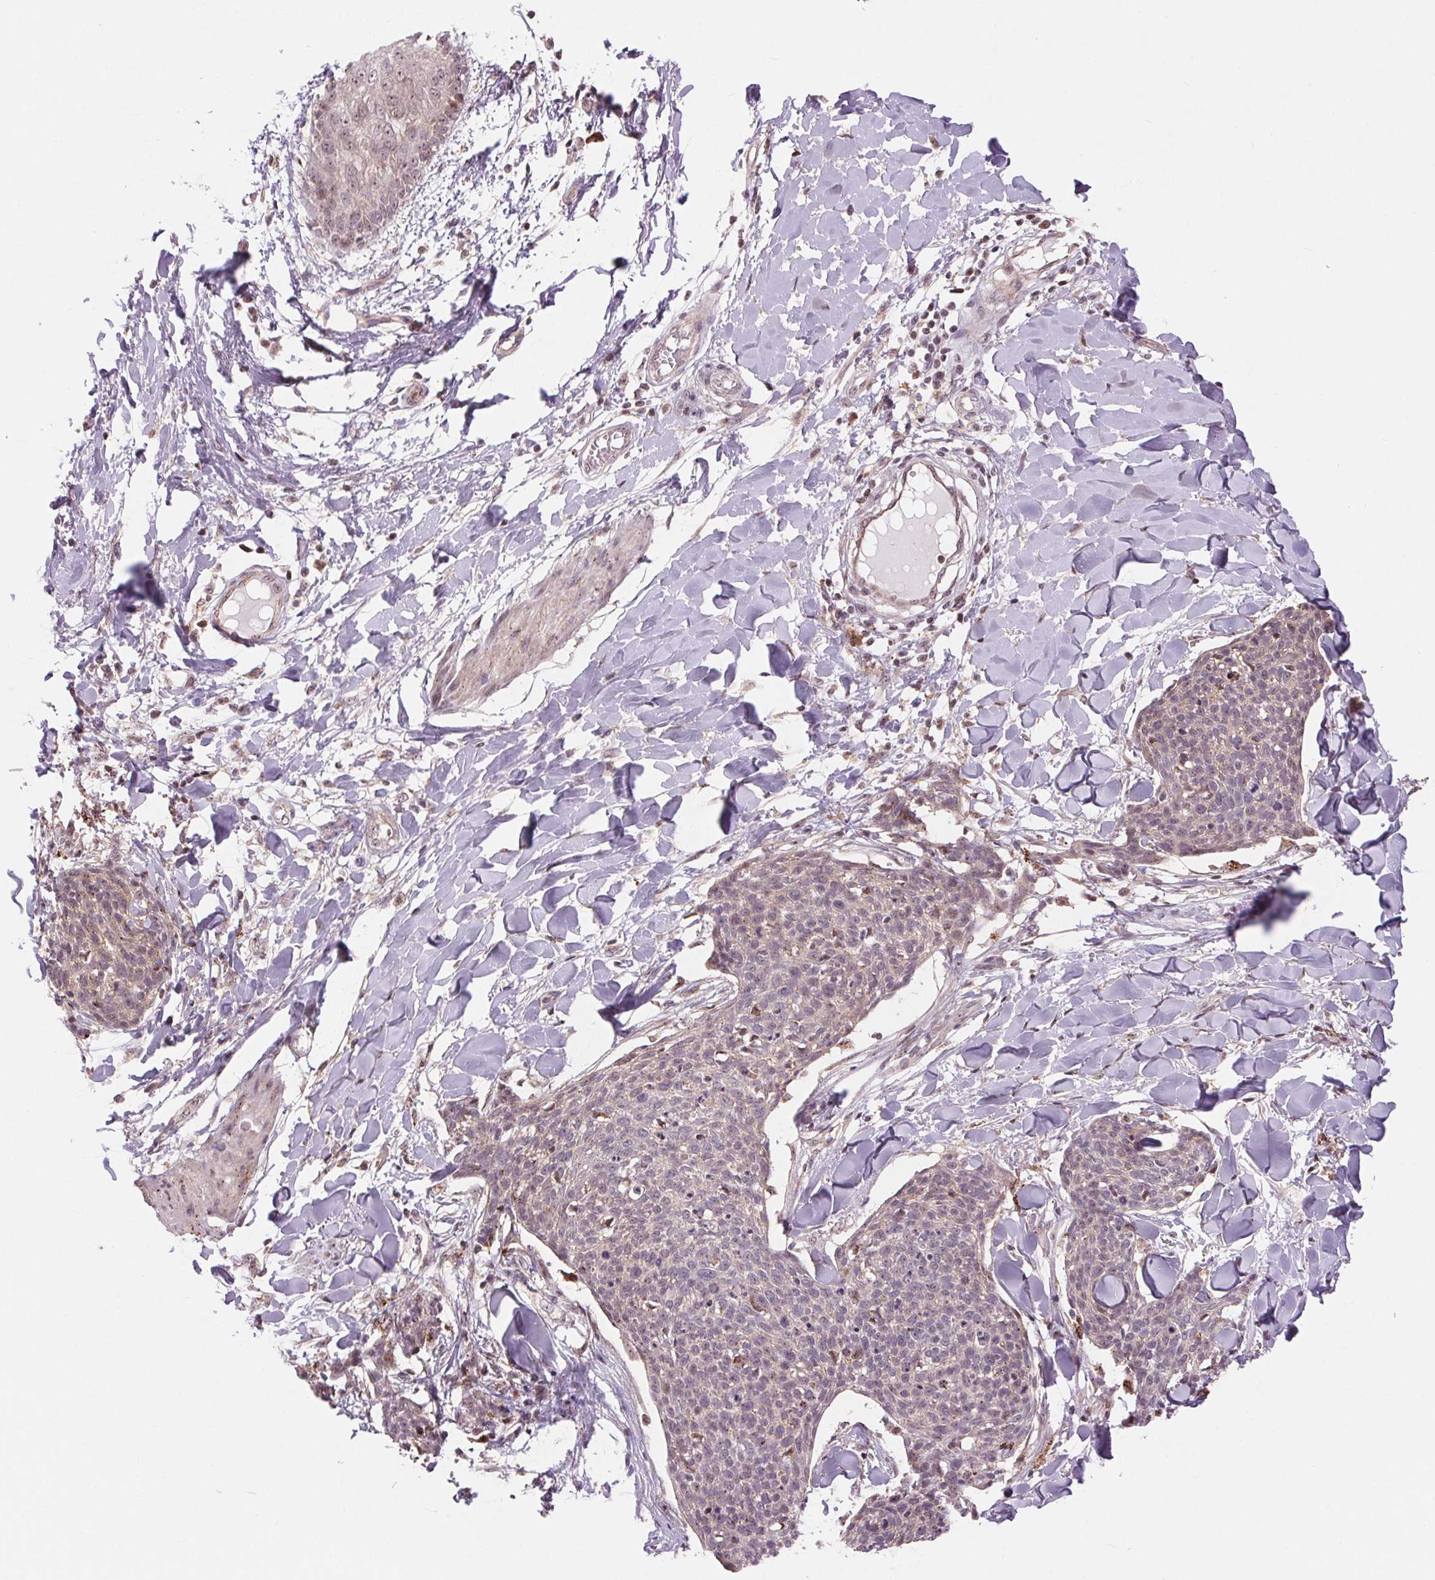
{"staining": {"intensity": "negative", "quantity": "none", "location": "none"}, "tissue": "skin cancer", "cell_type": "Tumor cells", "image_type": "cancer", "snomed": [{"axis": "morphology", "description": "Squamous cell carcinoma, NOS"}, {"axis": "topography", "description": "Skin"}, {"axis": "topography", "description": "Vulva"}], "caption": "An image of human squamous cell carcinoma (skin) is negative for staining in tumor cells.", "gene": "CHMP4B", "patient": {"sex": "female", "age": 75}}